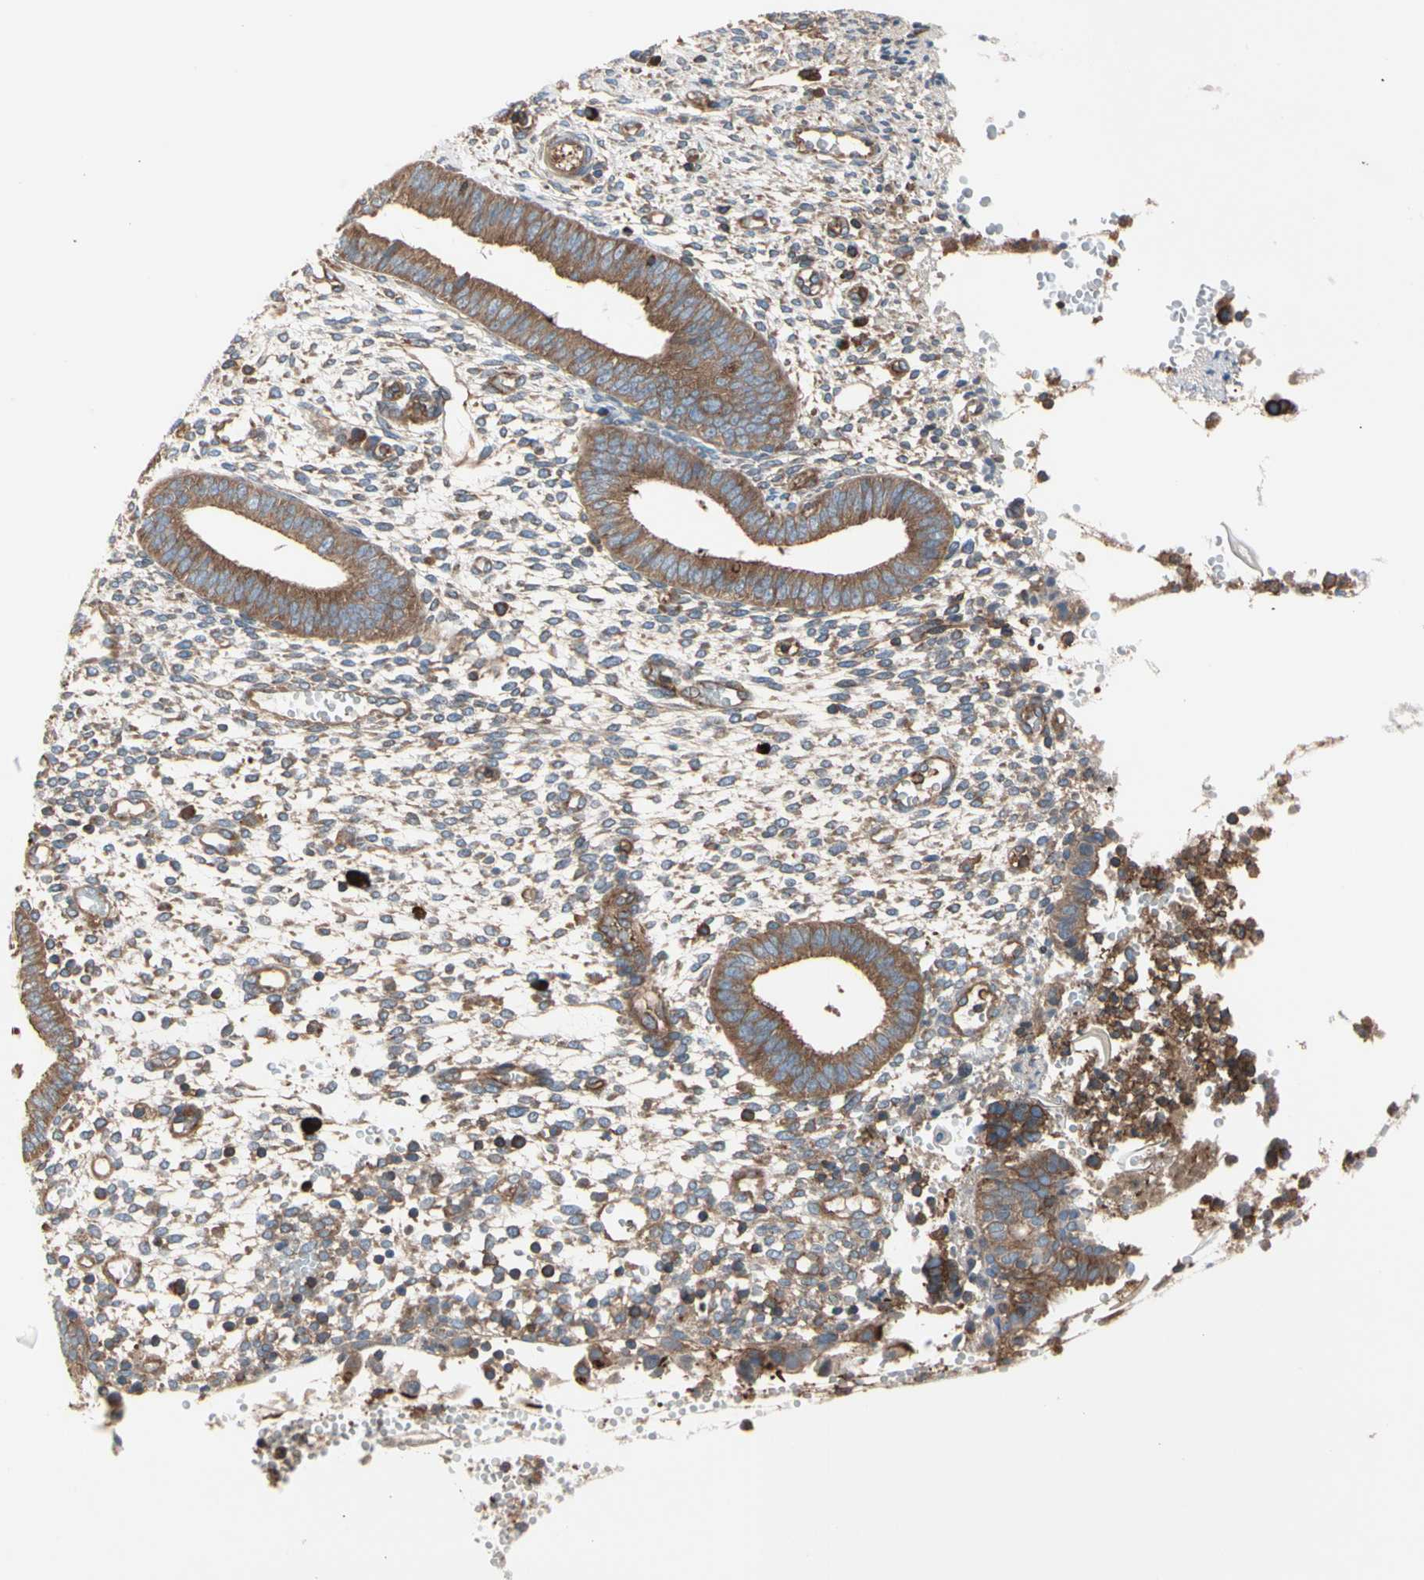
{"staining": {"intensity": "moderate", "quantity": "25%-75%", "location": "cytoplasmic/membranous"}, "tissue": "endometrium", "cell_type": "Cells in endometrial stroma", "image_type": "normal", "snomed": [{"axis": "morphology", "description": "Normal tissue, NOS"}, {"axis": "topography", "description": "Endometrium"}], "caption": "This micrograph displays unremarkable endometrium stained with immunohistochemistry to label a protein in brown. The cytoplasmic/membranous of cells in endometrial stroma show moderate positivity for the protein. Nuclei are counter-stained blue.", "gene": "ROCK1", "patient": {"sex": "female", "age": 35}}